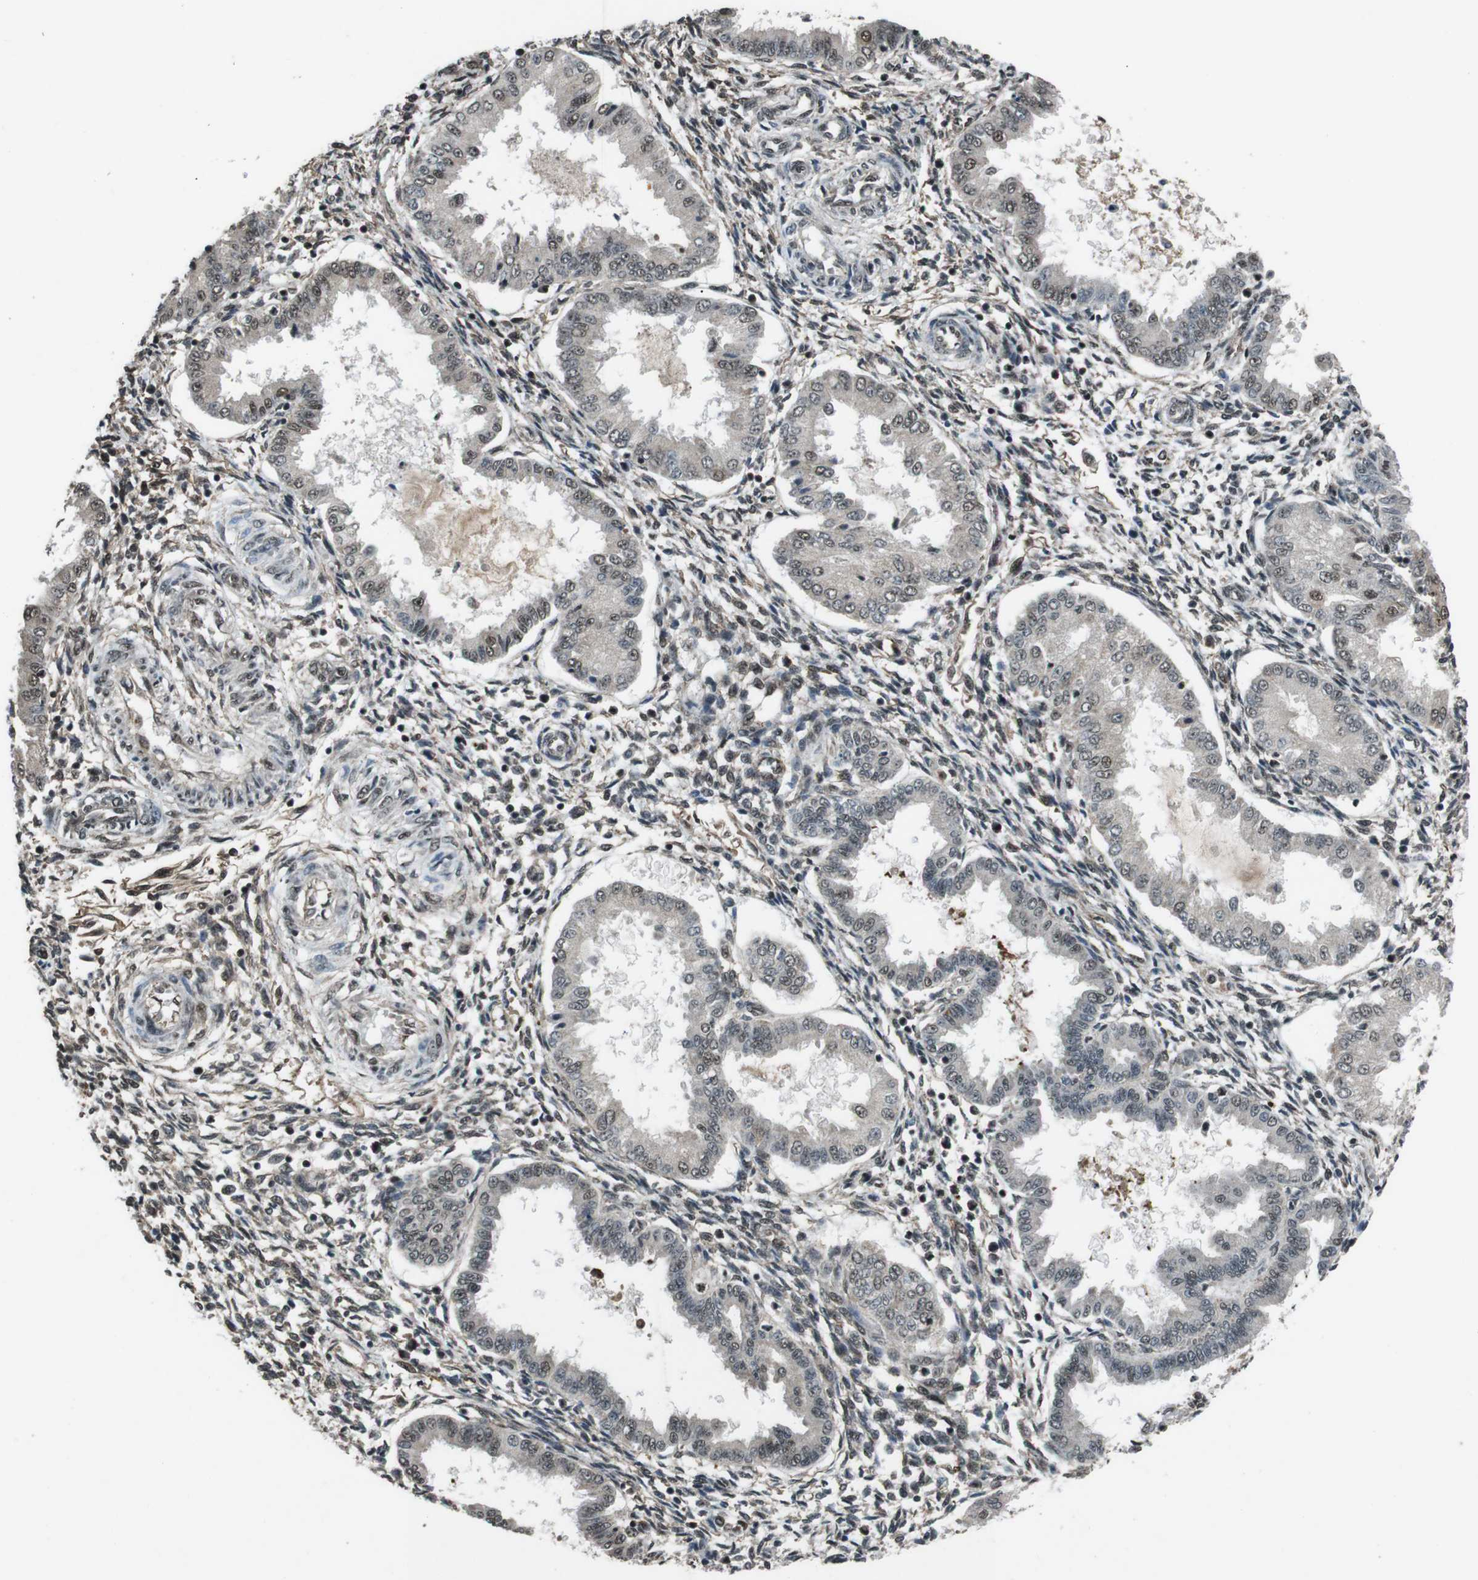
{"staining": {"intensity": "weak", "quantity": "25%-75%", "location": "nuclear"}, "tissue": "endometrium", "cell_type": "Cells in endometrial stroma", "image_type": "normal", "snomed": [{"axis": "morphology", "description": "Normal tissue, NOS"}, {"axis": "topography", "description": "Endometrium"}], "caption": "Endometrium stained for a protein (brown) reveals weak nuclear positive expression in about 25%-75% of cells in endometrial stroma.", "gene": "NR4A2", "patient": {"sex": "female", "age": 33}}